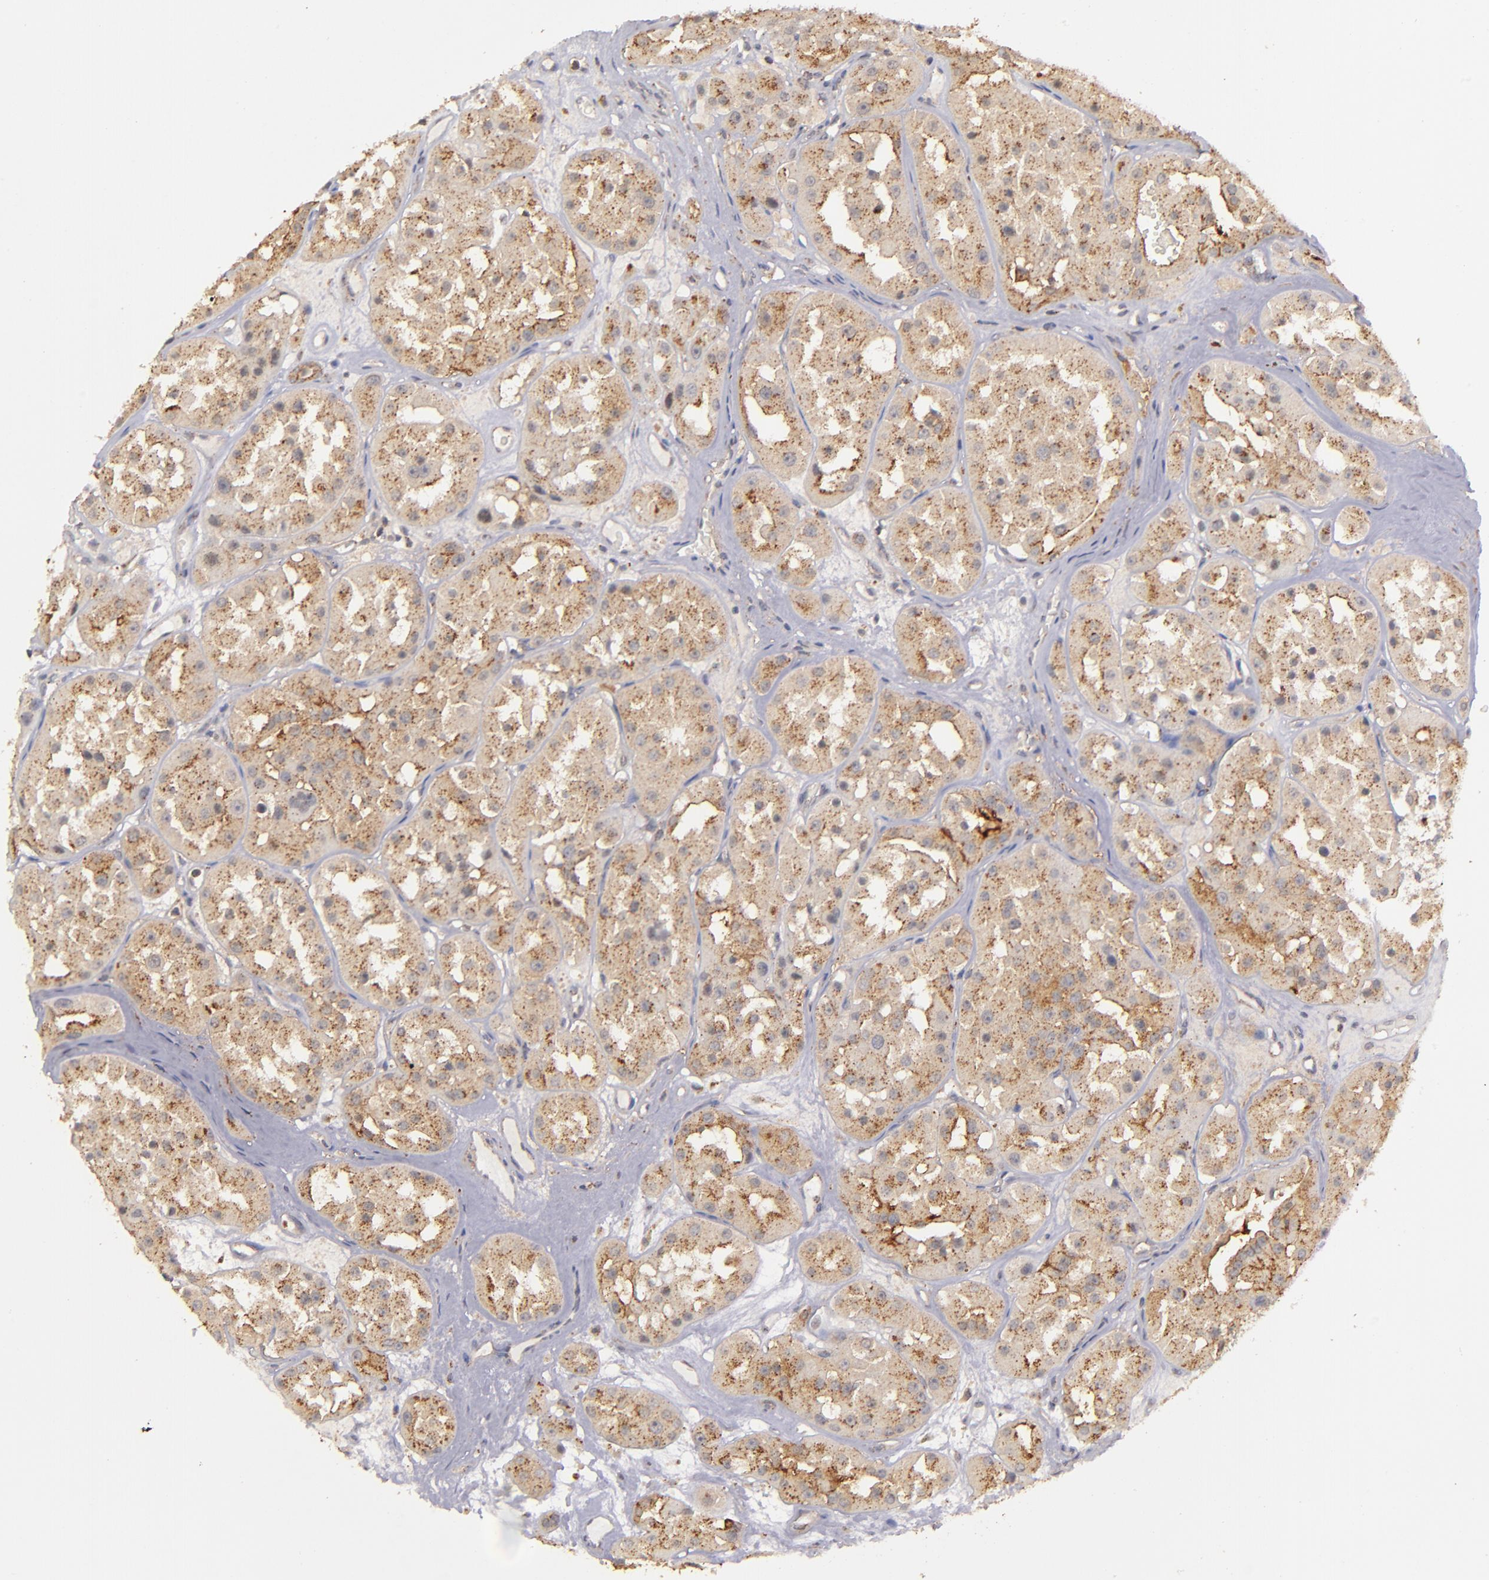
{"staining": {"intensity": "moderate", "quantity": ">75%", "location": "cytoplasmic/membranous"}, "tissue": "renal cancer", "cell_type": "Tumor cells", "image_type": "cancer", "snomed": [{"axis": "morphology", "description": "Adenocarcinoma, uncertain malignant potential"}, {"axis": "topography", "description": "Kidney"}], "caption": "Immunohistochemical staining of human renal adenocarcinoma,  uncertain malignant potential demonstrates medium levels of moderate cytoplasmic/membranous positivity in about >75% of tumor cells.", "gene": "ZFYVE1", "patient": {"sex": "male", "age": 63}}